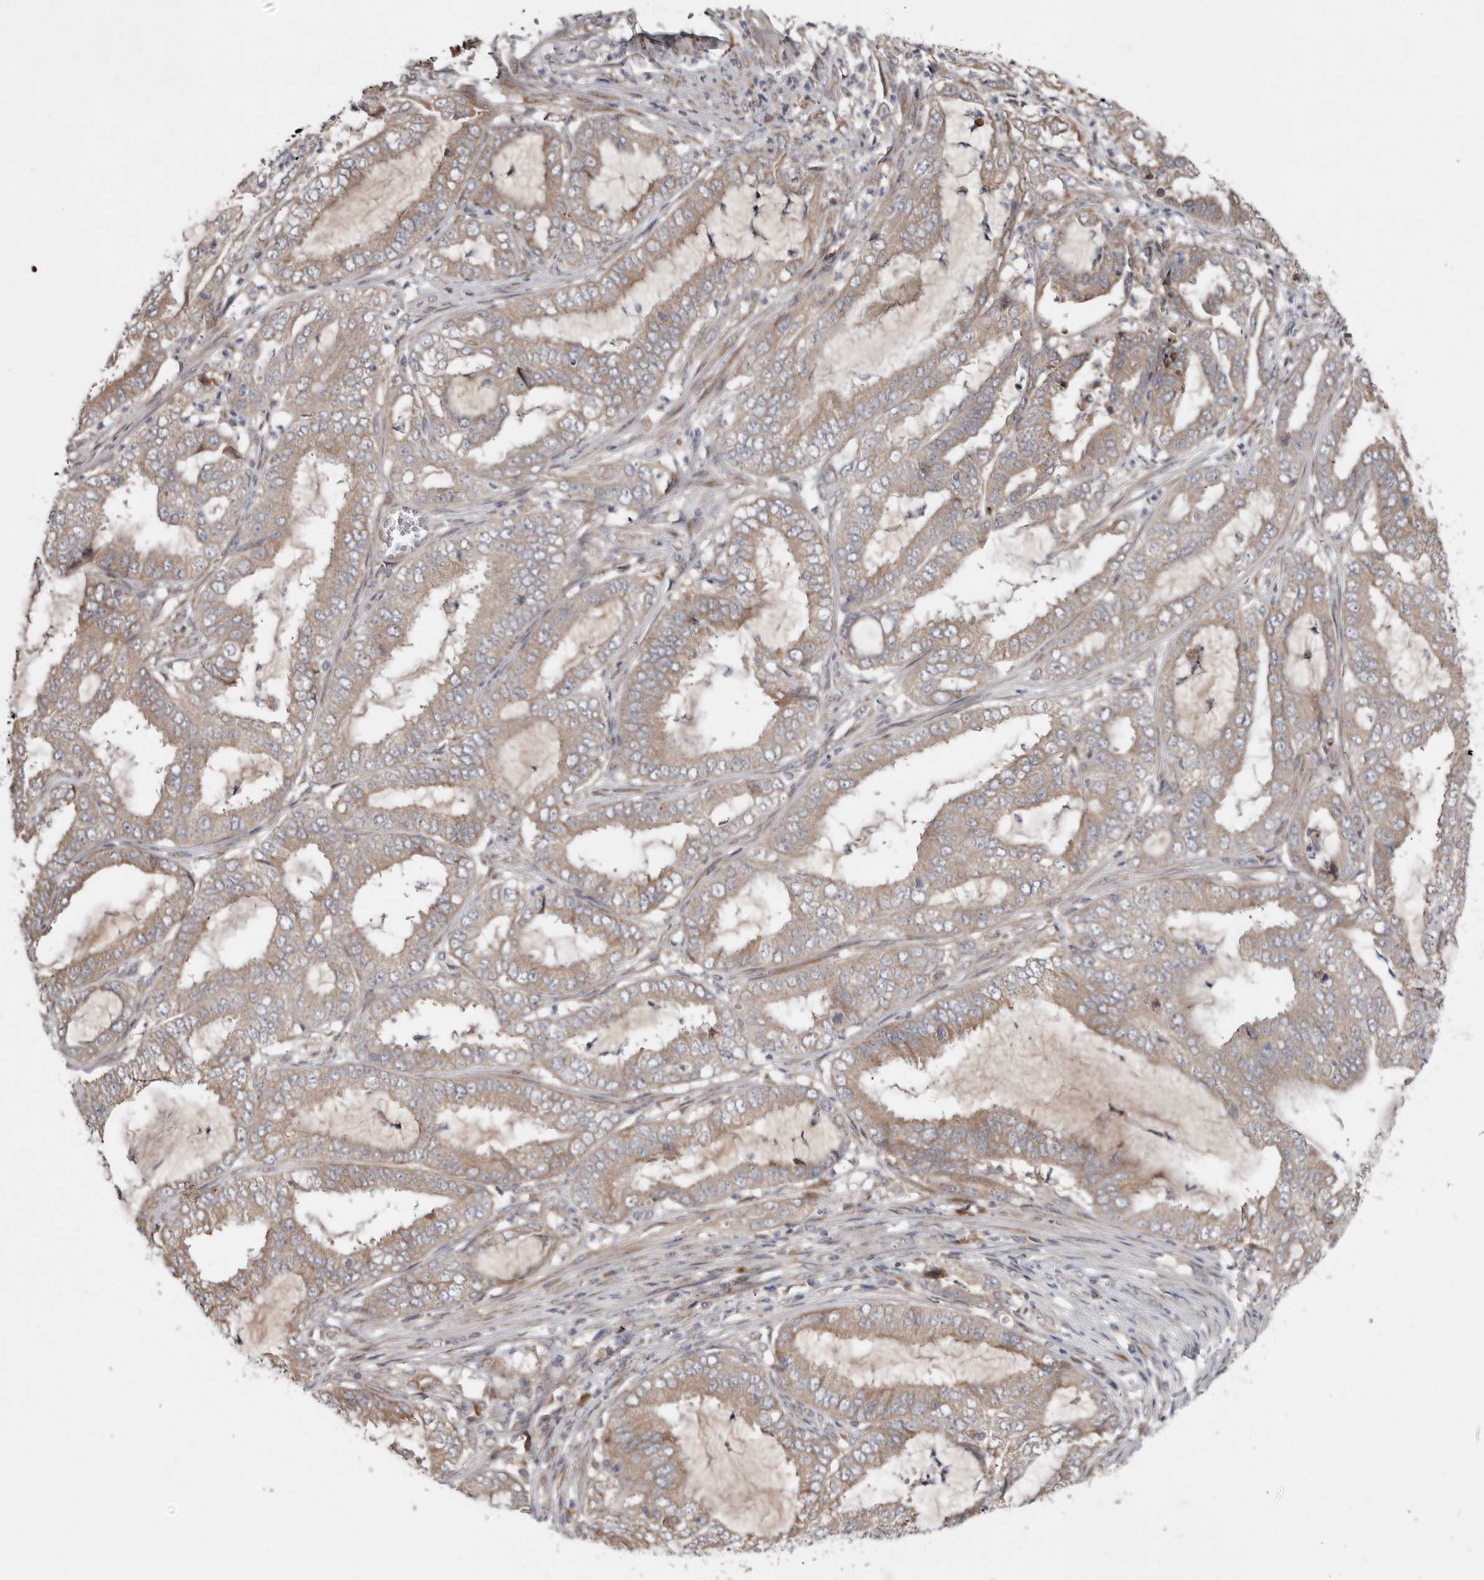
{"staining": {"intensity": "weak", "quantity": ">75%", "location": "cytoplasmic/membranous"}, "tissue": "endometrial cancer", "cell_type": "Tumor cells", "image_type": "cancer", "snomed": [{"axis": "morphology", "description": "Adenocarcinoma, NOS"}, {"axis": "topography", "description": "Endometrium"}], "caption": "A micrograph of adenocarcinoma (endometrial) stained for a protein reveals weak cytoplasmic/membranous brown staining in tumor cells. (DAB IHC with brightfield microscopy, high magnification).", "gene": "CHML", "patient": {"sex": "female", "age": 51}}